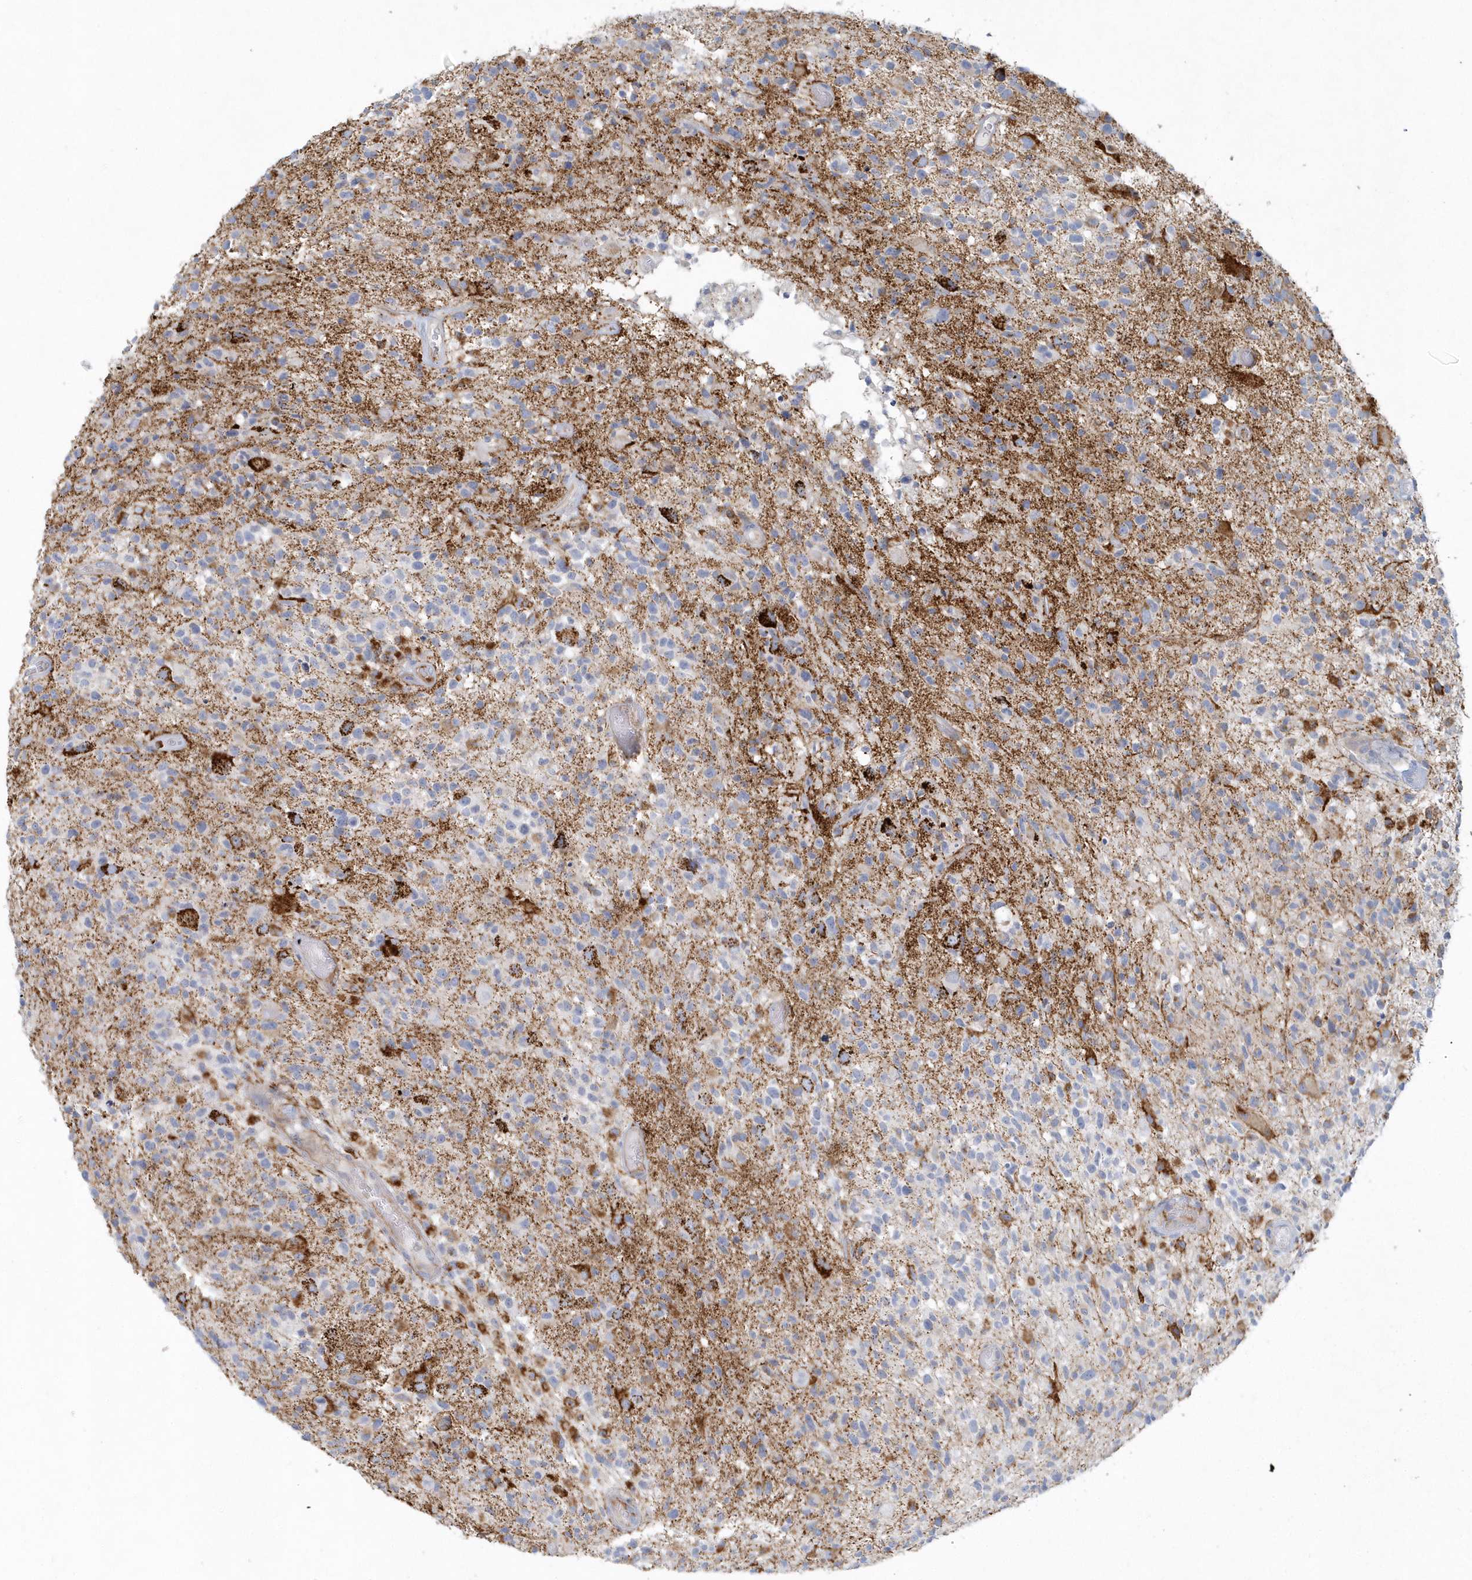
{"staining": {"intensity": "negative", "quantity": "none", "location": "none"}, "tissue": "glioma", "cell_type": "Tumor cells", "image_type": "cancer", "snomed": [{"axis": "morphology", "description": "Glioma, malignant, High grade"}, {"axis": "morphology", "description": "Glioblastoma, NOS"}, {"axis": "topography", "description": "Brain"}], "caption": "Immunohistochemical staining of human malignant glioma (high-grade) reveals no significant positivity in tumor cells. (DAB (3,3'-diaminobenzidine) immunohistochemistry (IHC) visualized using brightfield microscopy, high magnification).", "gene": "DNAH1", "patient": {"sex": "male", "age": 60}}